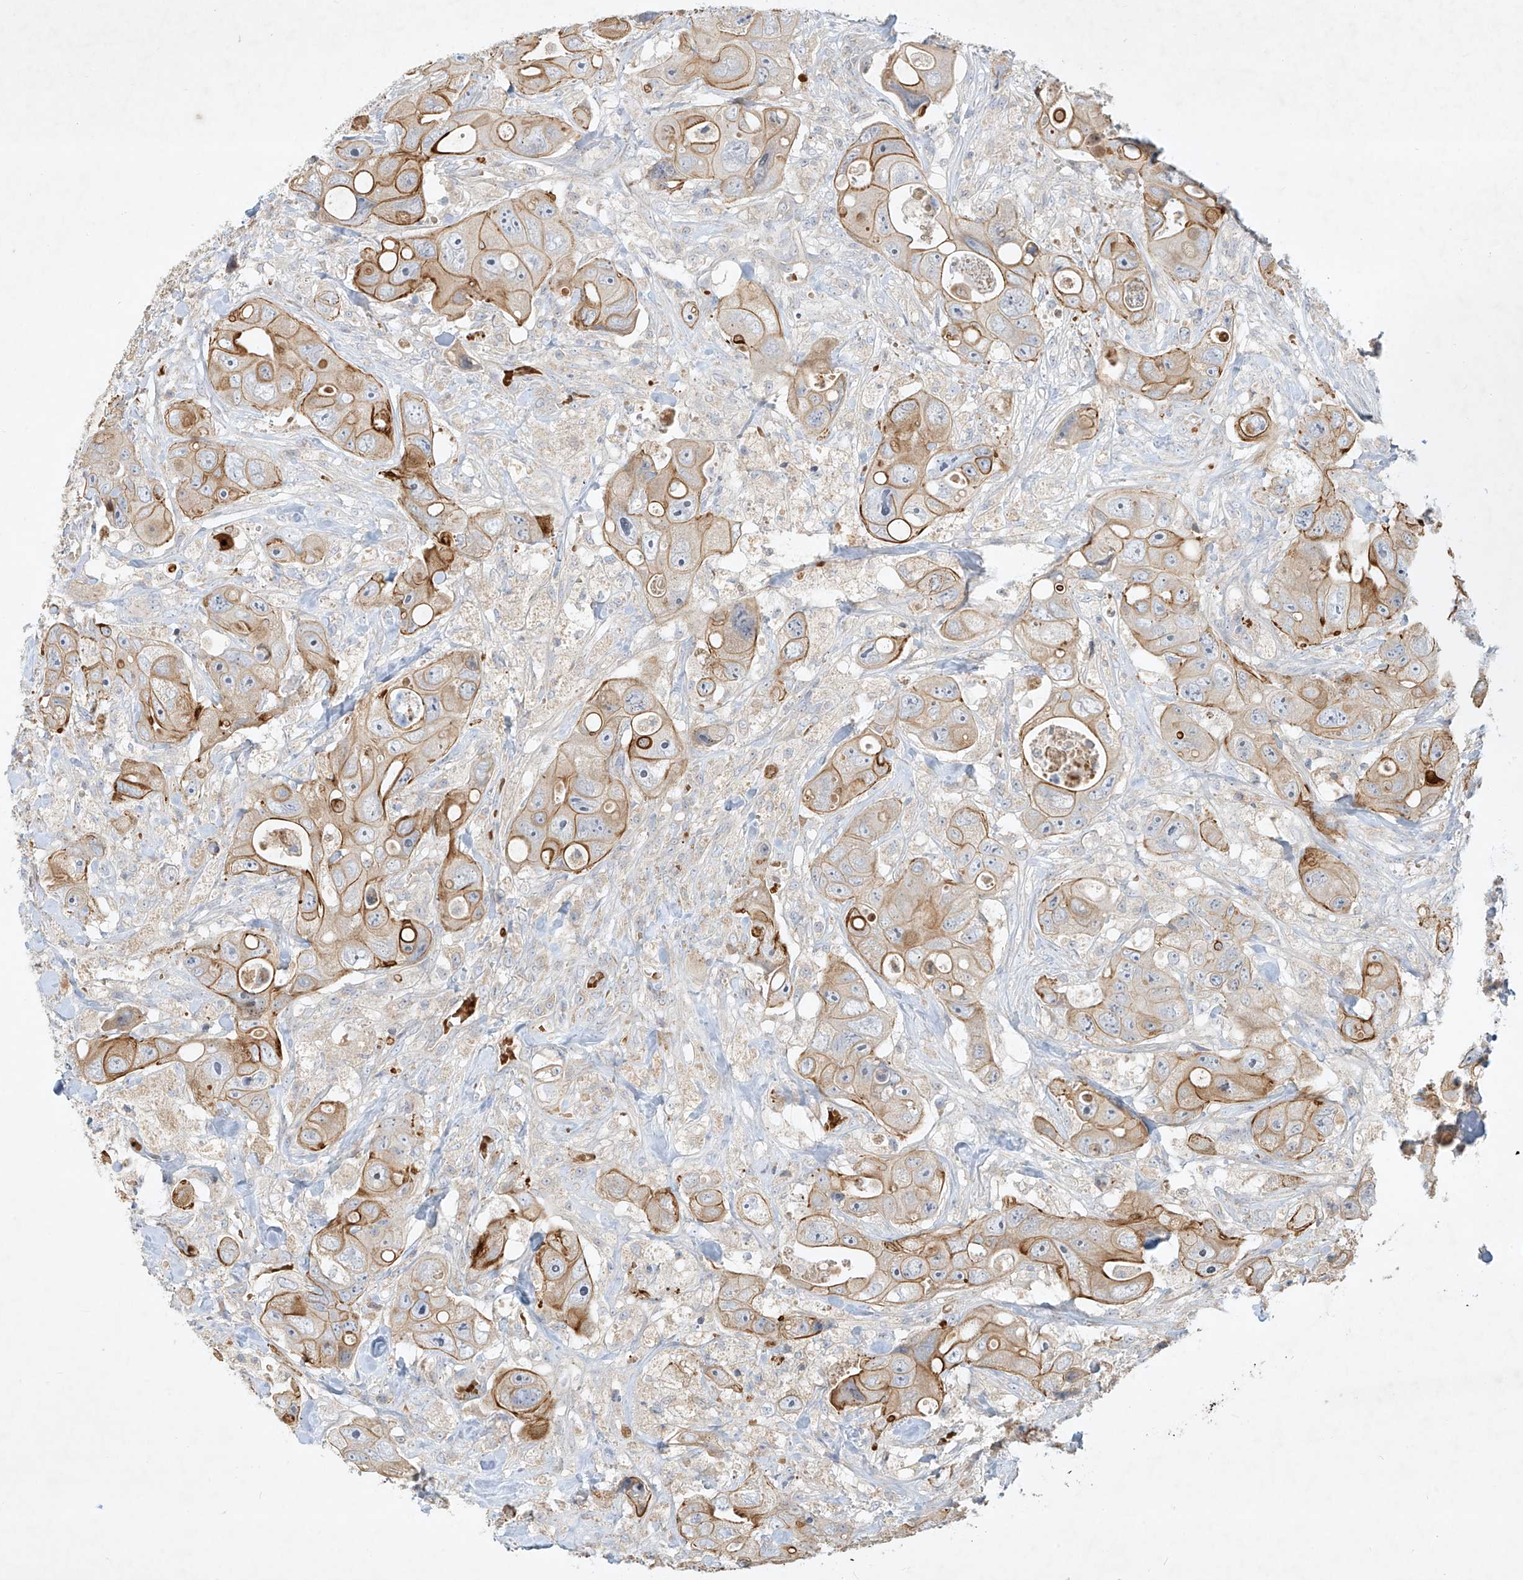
{"staining": {"intensity": "moderate", "quantity": ">75%", "location": "cytoplasmic/membranous"}, "tissue": "colorectal cancer", "cell_type": "Tumor cells", "image_type": "cancer", "snomed": [{"axis": "morphology", "description": "Adenocarcinoma, NOS"}, {"axis": "topography", "description": "Colon"}], "caption": "Tumor cells reveal moderate cytoplasmic/membranous positivity in approximately >75% of cells in colorectal adenocarcinoma.", "gene": "KPNA7", "patient": {"sex": "female", "age": 46}}